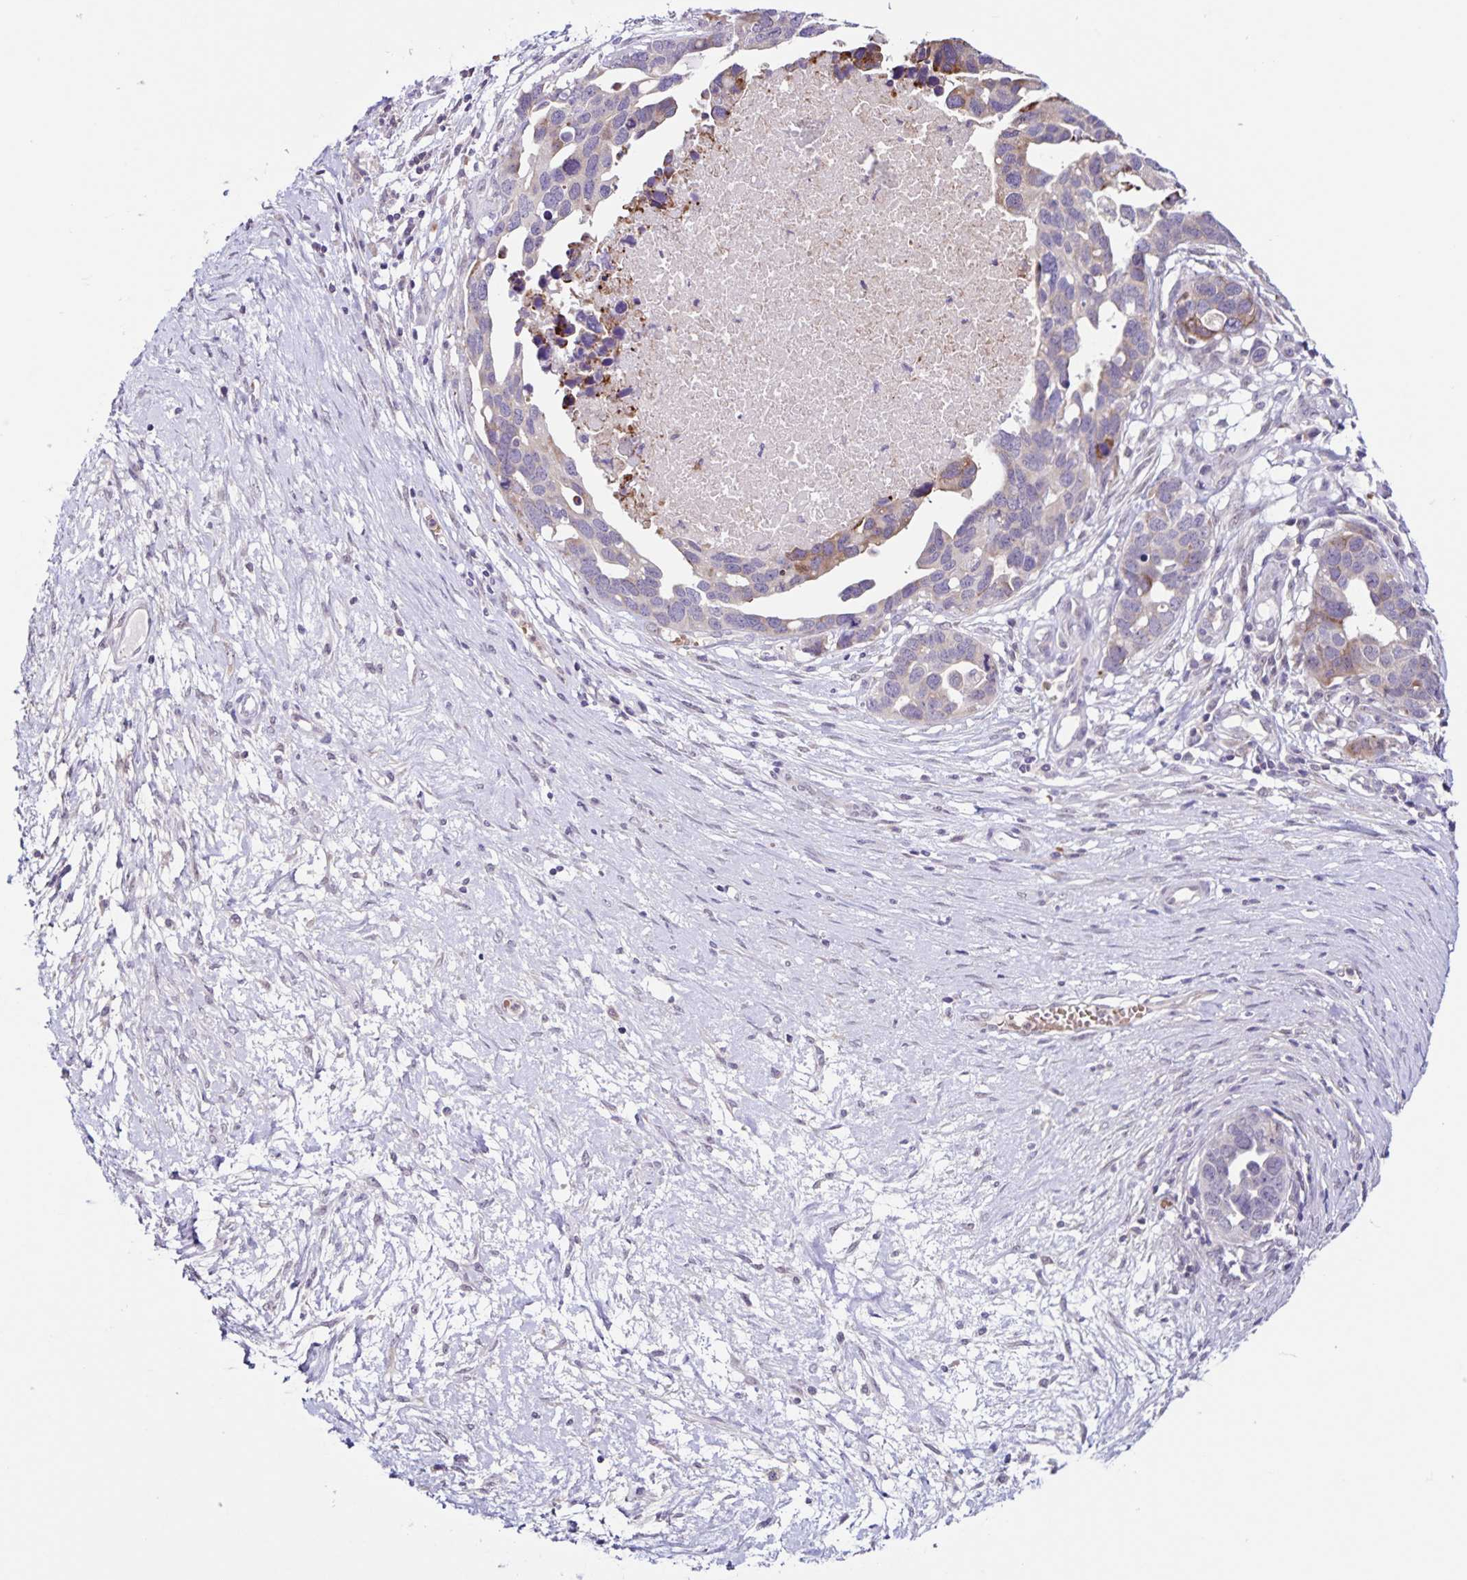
{"staining": {"intensity": "moderate", "quantity": "<25%", "location": "cytoplasmic/membranous"}, "tissue": "ovarian cancer", "cell_type": "Tumor cells", "image_type": "cancer", "snomed": [{"axis": "morphology", "description": "Cystadenocarcinoma, serous, NOS"}, {"axis": "topography", "description": "Ovary"}], "caption": "A micrograph of ovarian cancer stained for a protein demonstrates moderate cytoplasmic/membranous brown staining in tumor cells.", "gene": "STPG4", "patient": {"sex": "female", "age": 54}}